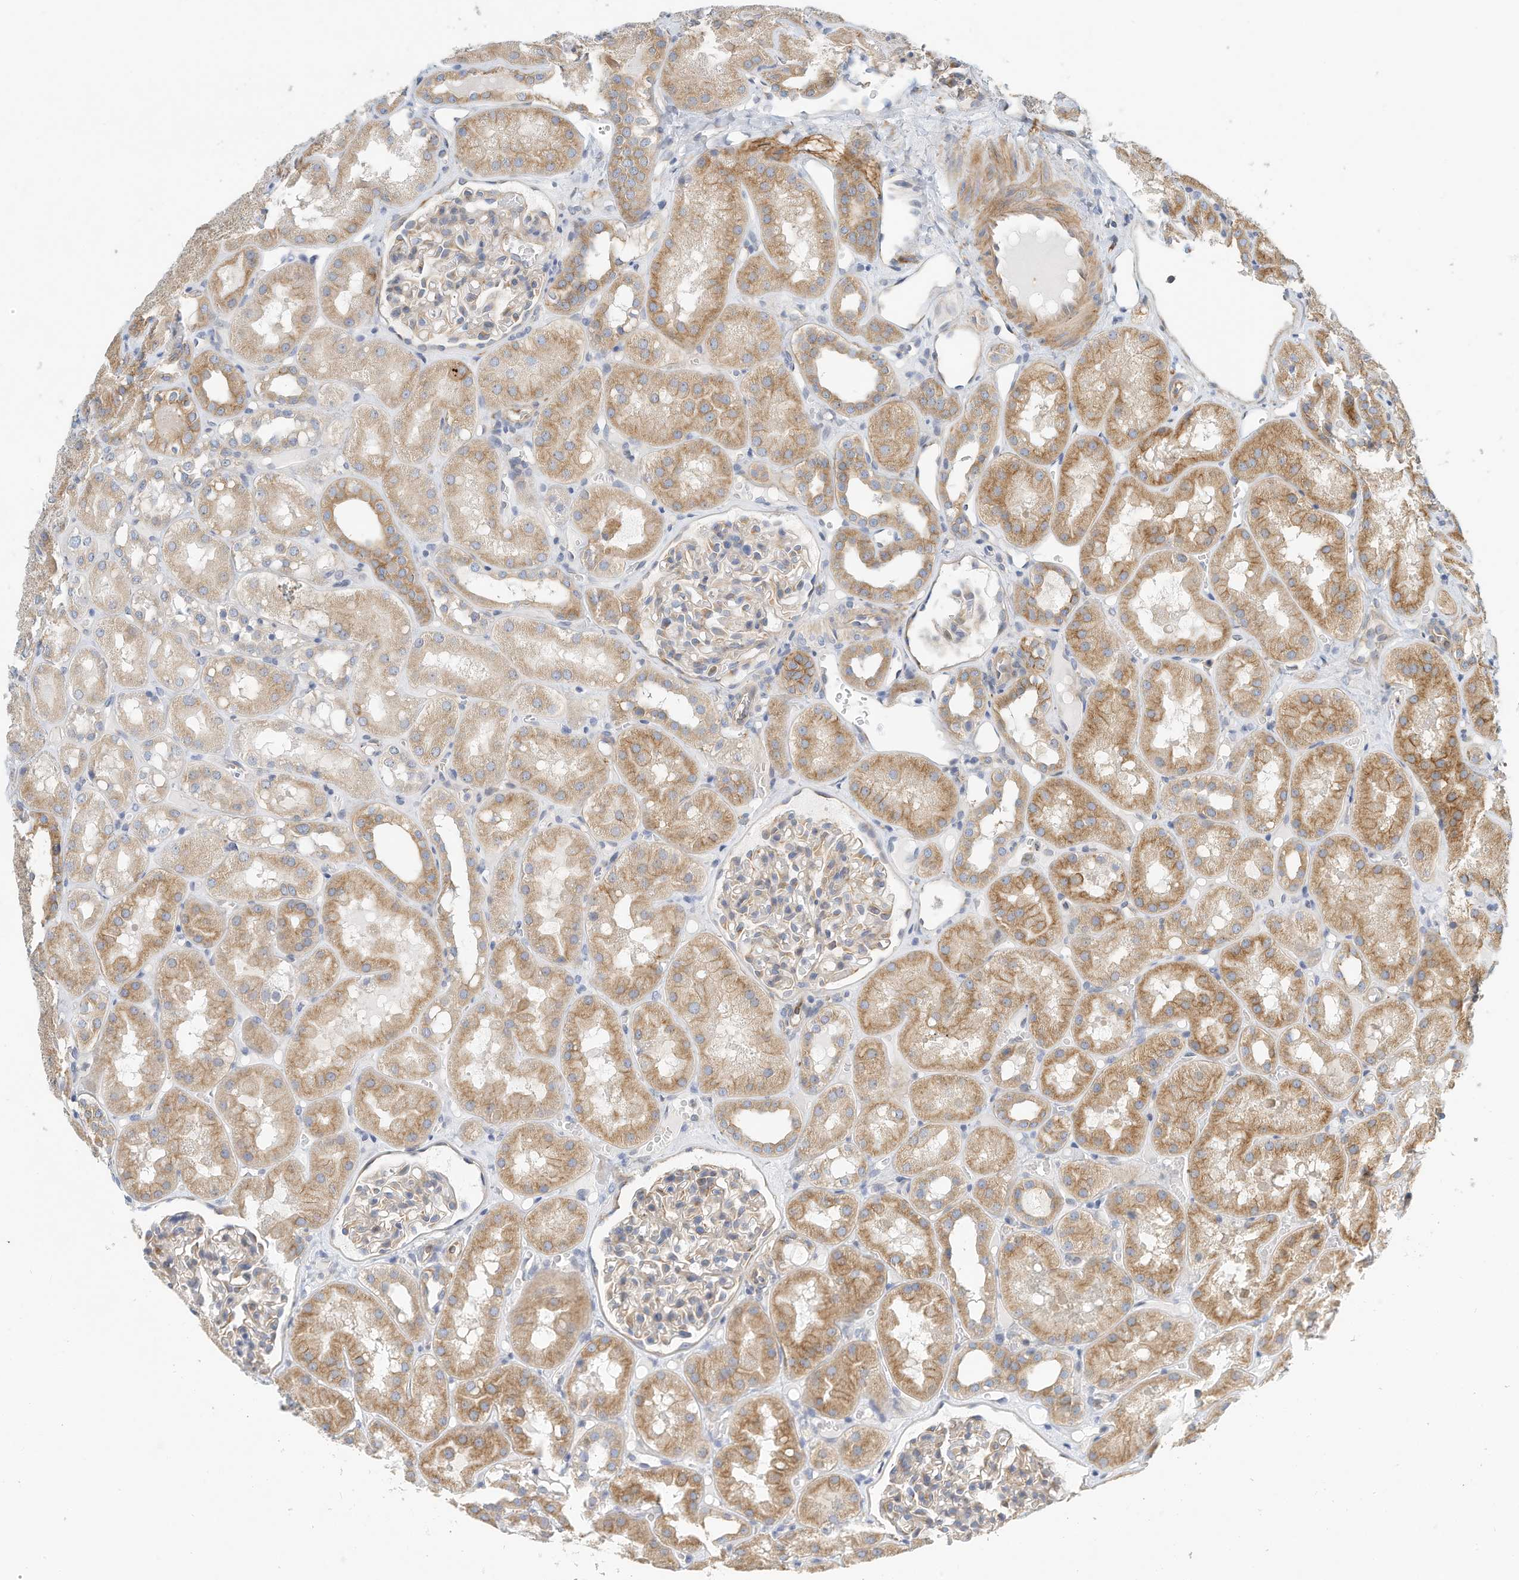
{"staining": {"intensity": "negative", "quantity": "none", "location": "none"}, "tissue": "kidney", "cell_type": "Cells in glomeruli", "image_type": "normal", "snomed": [{"axis": "morphology", "description": "Normal tissue, NOS"}, {"axis": "topography", "description": "Kidney"}], "caption": "This micrograph is of unremarkable kidney stained with immunohistochemistry to label a protein in brown with the nuclei are counter-stained blue. There is no positivity in cells in glomeruli. The staining was performed using DAB to visualize the protein expression in brown, while the nuclei were stained in blue with hematoxylin (Magnification: 20x).", "gene": "MICAL1", "patient": {"sex": "male", "age": 16}}